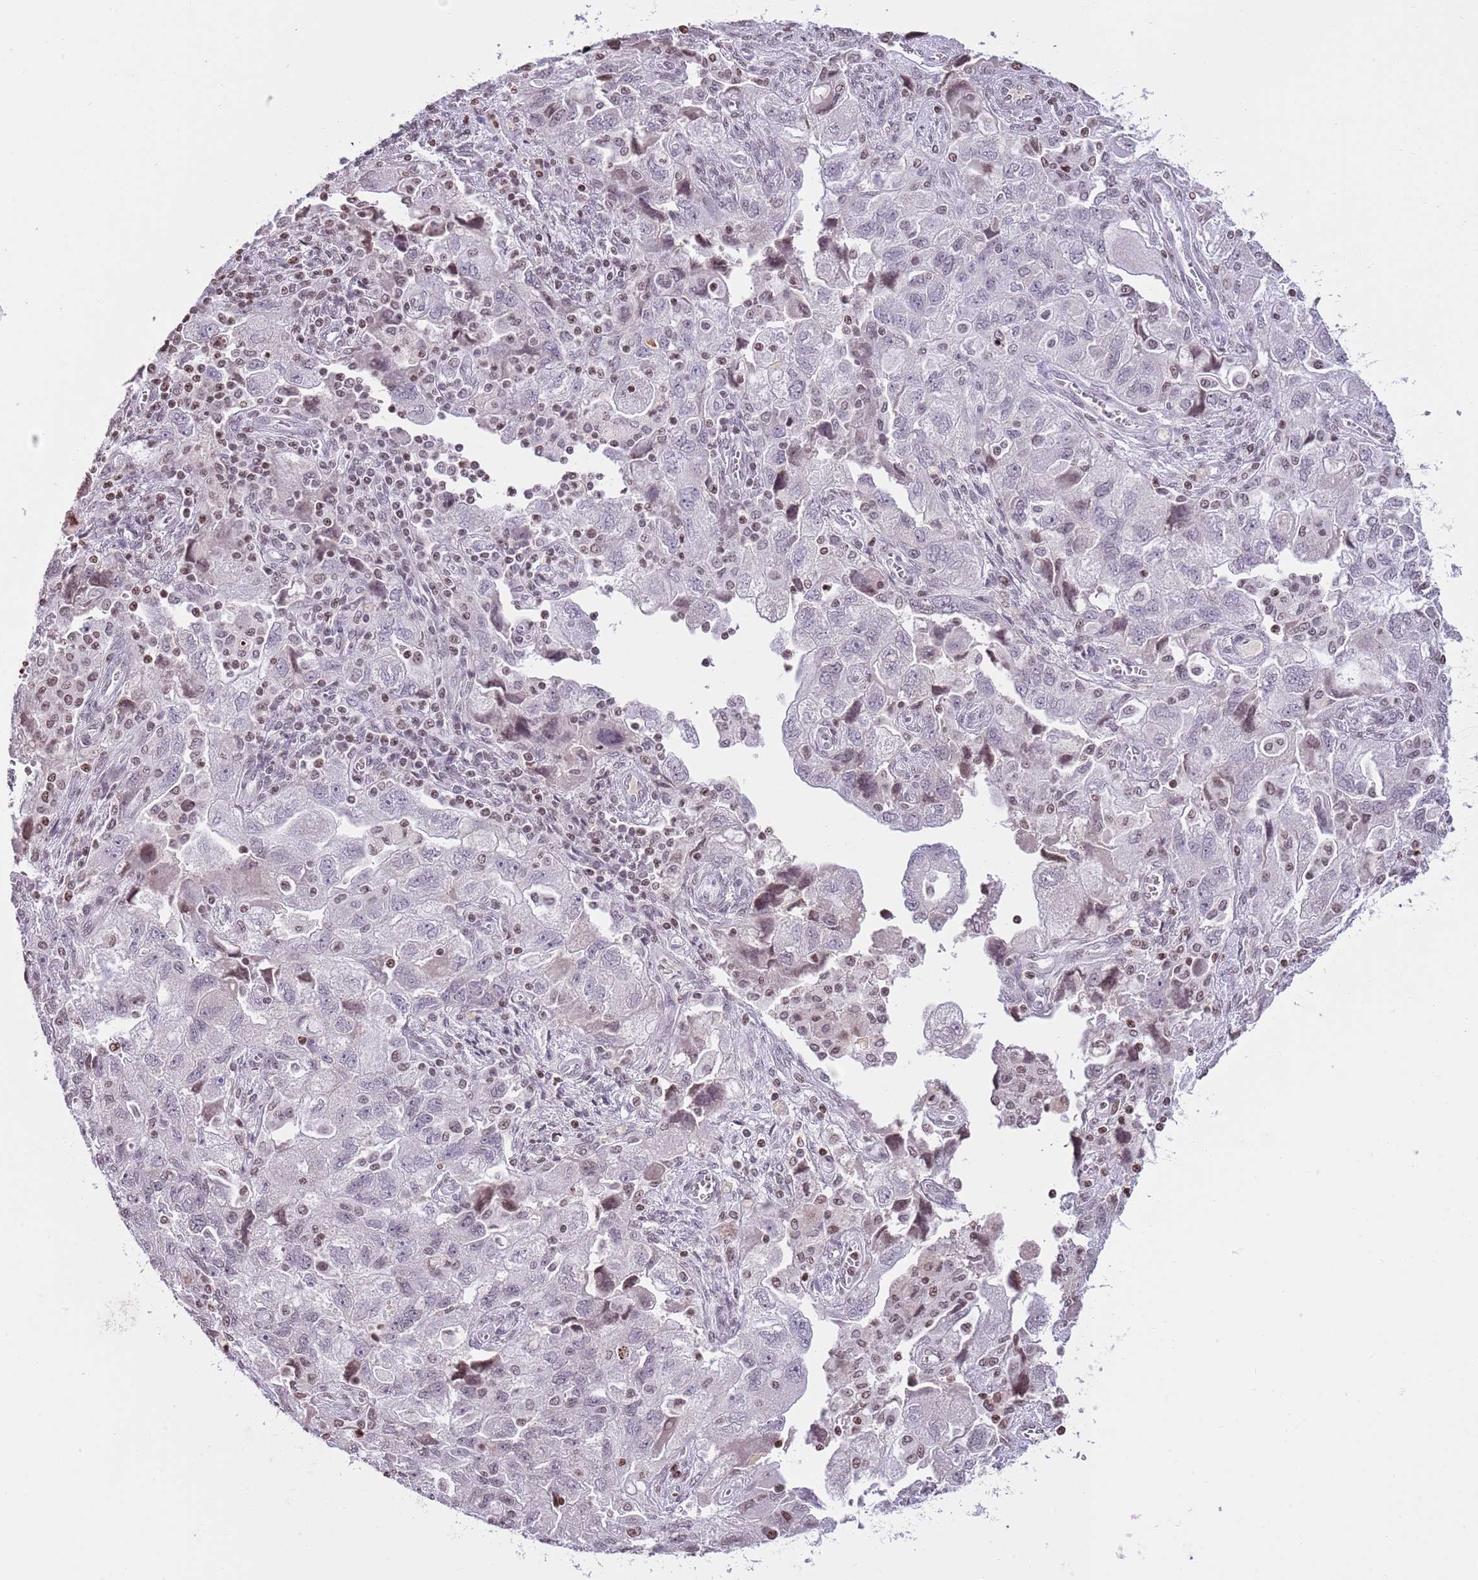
{"staining": {"intensity": "moderate", "quantity": "<25%", "location": "nuclear"}, "tissue": "ovarian cancer", "cell_type": "Tumor cells", "image_type": "cancer", "snomed": [{"axis": "morphology", "description": "Carcinoma, NOS"}, {"axis": "morphology", "description": "Cystadenocarcinoma, serous, NOS"}, {"axis": "topography", "description": "Ovary"}], "caption": "This photomicrograph shows carcinoma (ovarian) stained with immunohistochemistry (IHC) to label a protein in brown. The nuclear of tumor cells show moderate positivity for the protein. Nuclei are counter-stained blue.", "gene": "KPNA3", "patient": {"sex": "female", "age": 69}}